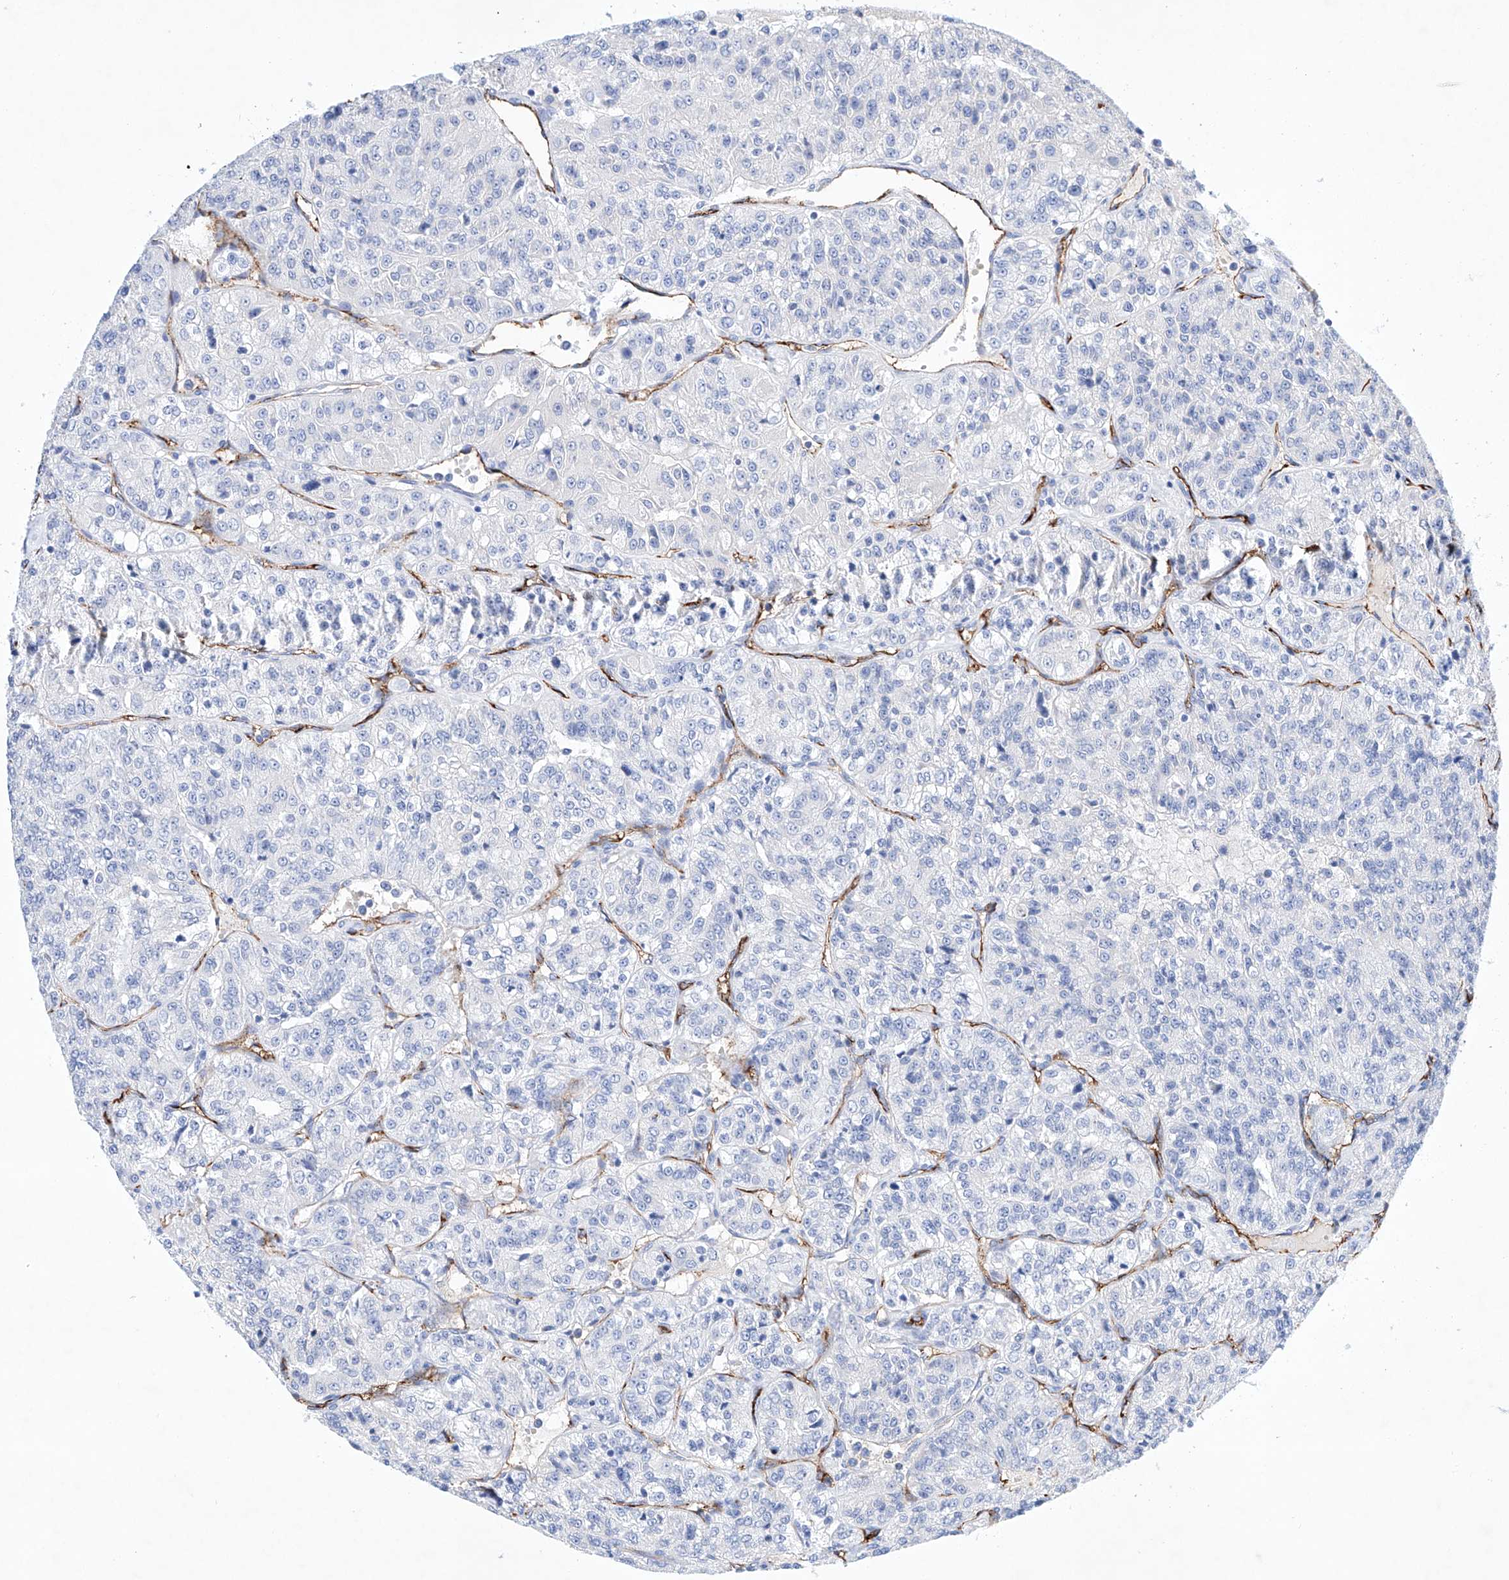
{"staining": {"intensity": "negative", "quantity": "none", "location": "none"}, "tissue": "renal cancer", "cell_type": "Tumor cells", "image_type": "cancer", "snomed": [{"axis": "morphology", "description": "Adenocarcinoma, NOS"}, {"axis": "topography", "description": "Kidney"}], "caption": "DAB (3,3'-diaminobenzidine) immunohistochemical staining of renal adenocarcinoma displays no significant staining in tumor cells. Nuclei are stained in blue.", "gene": "ETV7", "patient": {"sex": "female", "age": 63}}